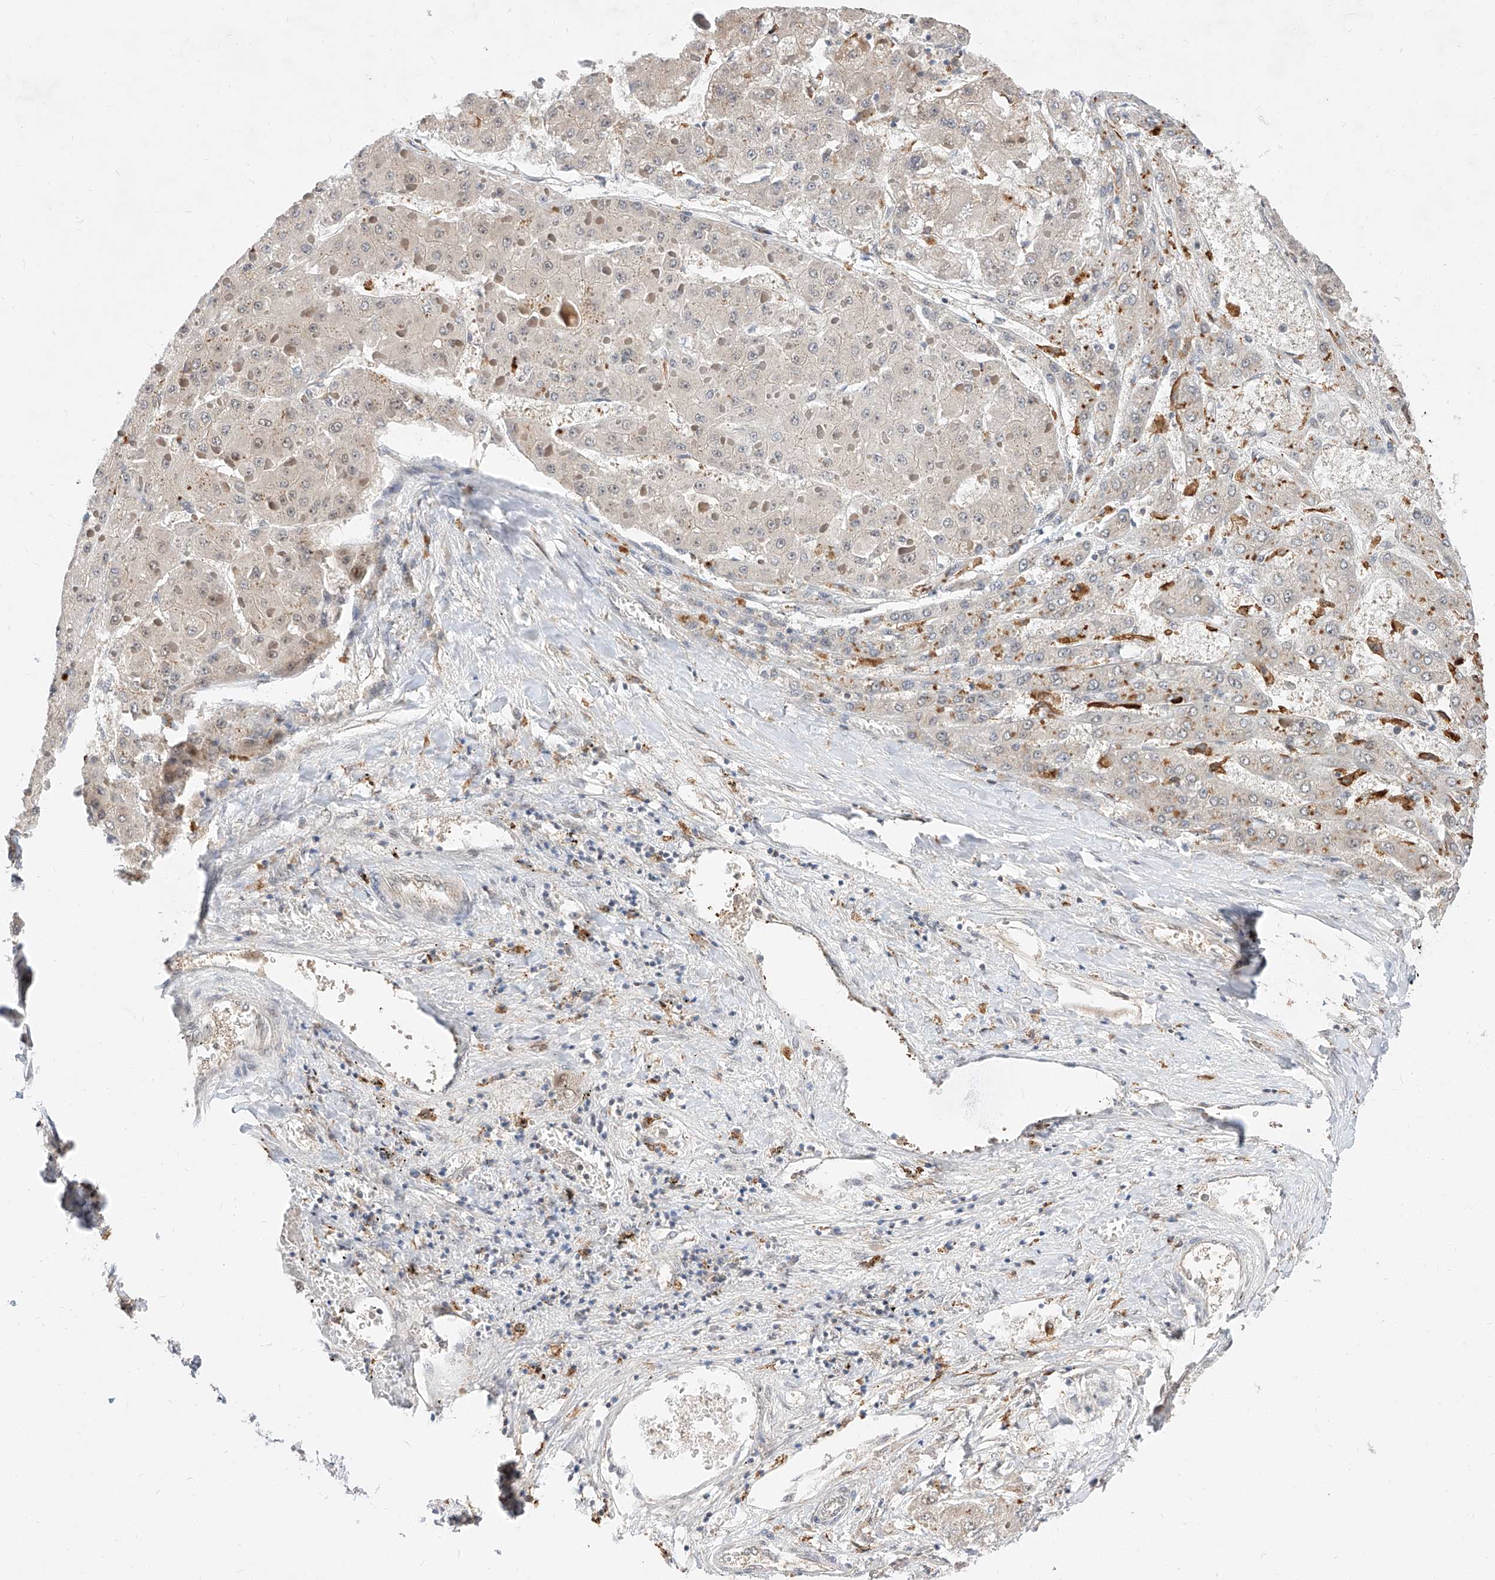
{"staining": {"intensity": "negative", "quantity": "none", "location": "none"}, "tissue": "liver cancer", "cell_type": "Tumor cells", "image_type": "cancer", "snomed": [{"axis": "morphology", "description": "Carcinoma, Hepatocellular, NOS"}, {"axis": "topography", "description": "Liver"}], "caption": "Protein analysis of liver hepatocellular carcinoma exhibits no significant staining in tumor cells.", "gene": "DIRAS3", "patient": {"sex": "female", "age": 73}}